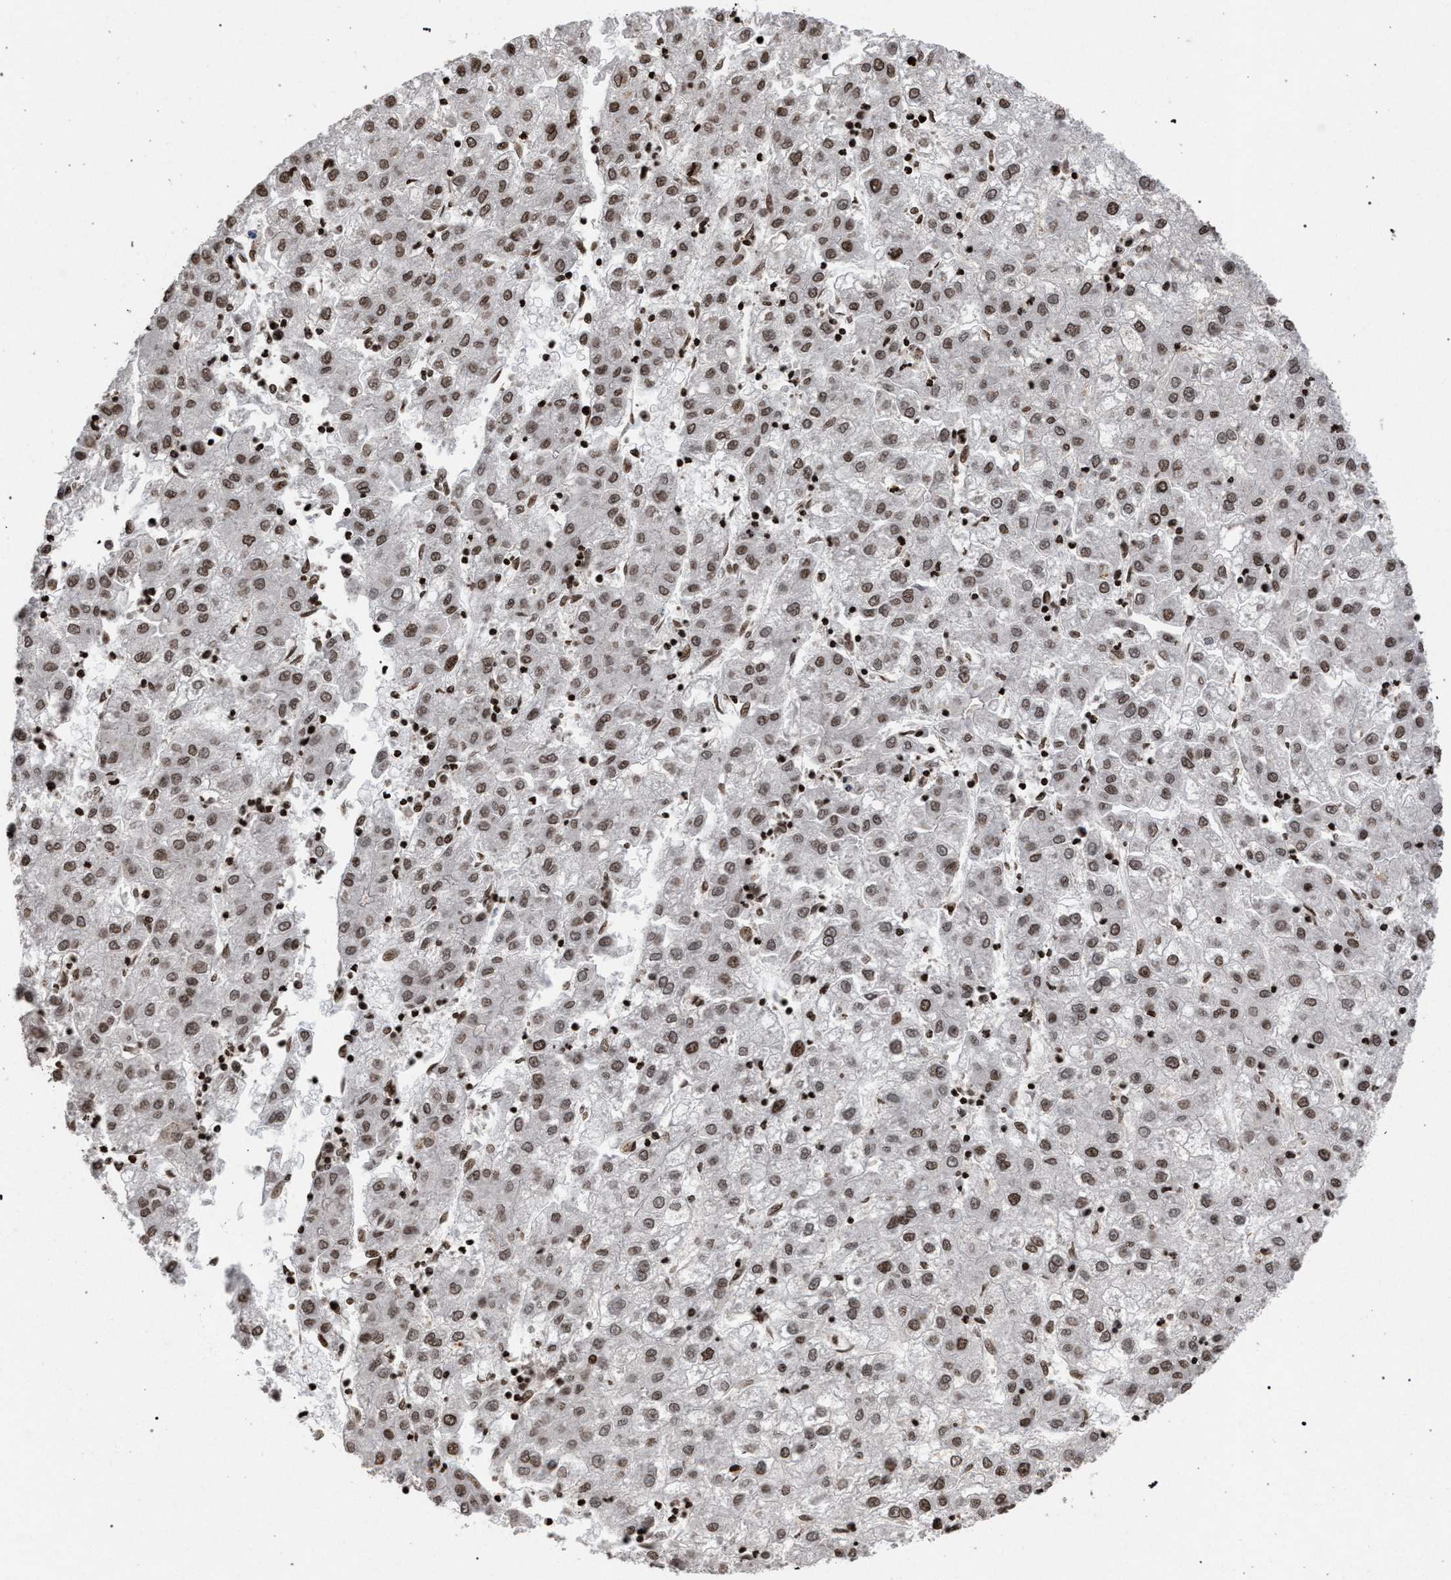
{"staining": {"intensity": "moderate", "quantity": ">75%", "location": "nuclear"}, "tissue": "liver cancer", "cell_type": "Tumor cells", "image_type": "cancer", "snomed": [{"axis": "morphology", "description": "Carcinoma, Hepatocellular, NOS"}, {"axis": "topography", "description": "Liver"}], "caption": "A brown stain shows moderate nuclear expression of a protein in liver hepatocellular carcinoma tumor cells. The staining was performed using DAB (3,3'-diaminobenzidine), with brown indicating positive protein expression. Nuclei are stained blue with hematoxylin.", "gene": "FOXD3", "patient": {"sex": "male", "age": 72}}